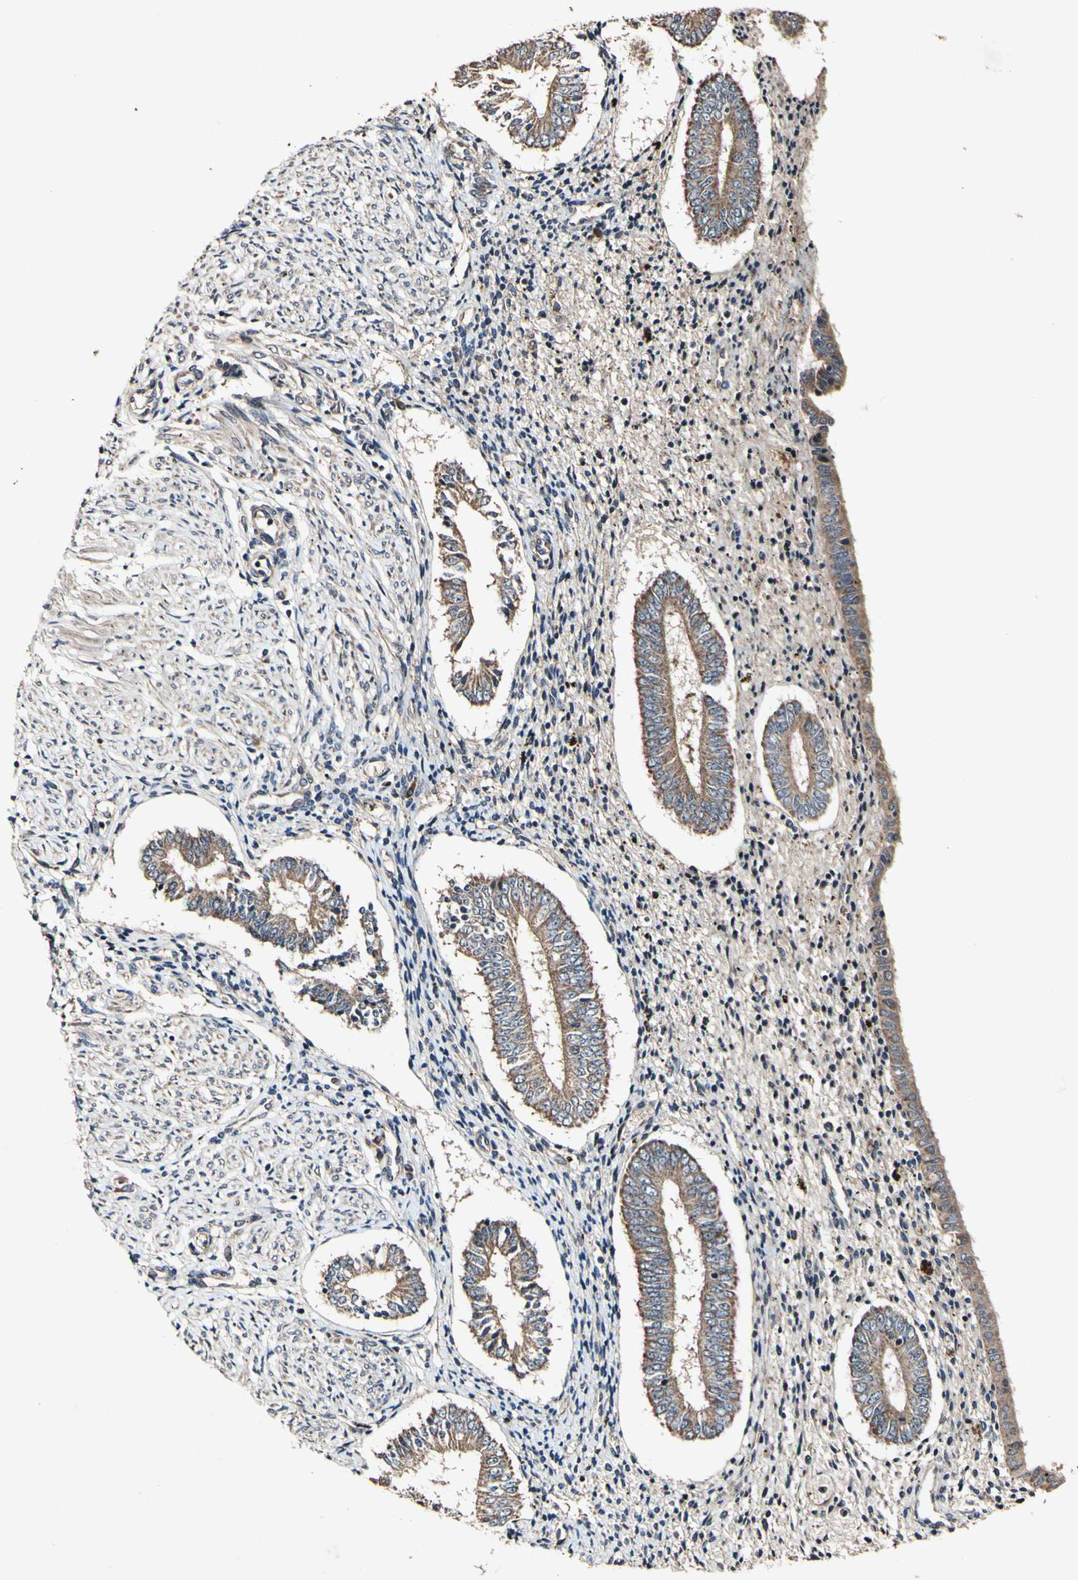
{"staining": {"intensity": "moderate", "quantity": "25%-75%", "location": "cytoplasmic/membranous"}, "tissue": "endometrium", "cell_type": "Cells in endometrial stroma", "image_type": "normal", "snomed": [{"axis": "morphology", "description": "Normal tissue, NOS"}, {"axis": "topography", "description": "Endometrium"}], "caption": "Immunohistochemistry (IHC) (DAB (3,3'-diaminobenzidine)) staining of normal endometrium displays moderate cytoplasmic/membranous protein staining in about 25%-75% of cells in endometrial stroma. (brown staining indicates protein expression, while blue staining denotes nuclei).", "gene": "PLAT", "patient": {"sex": "female", "age": 42}}